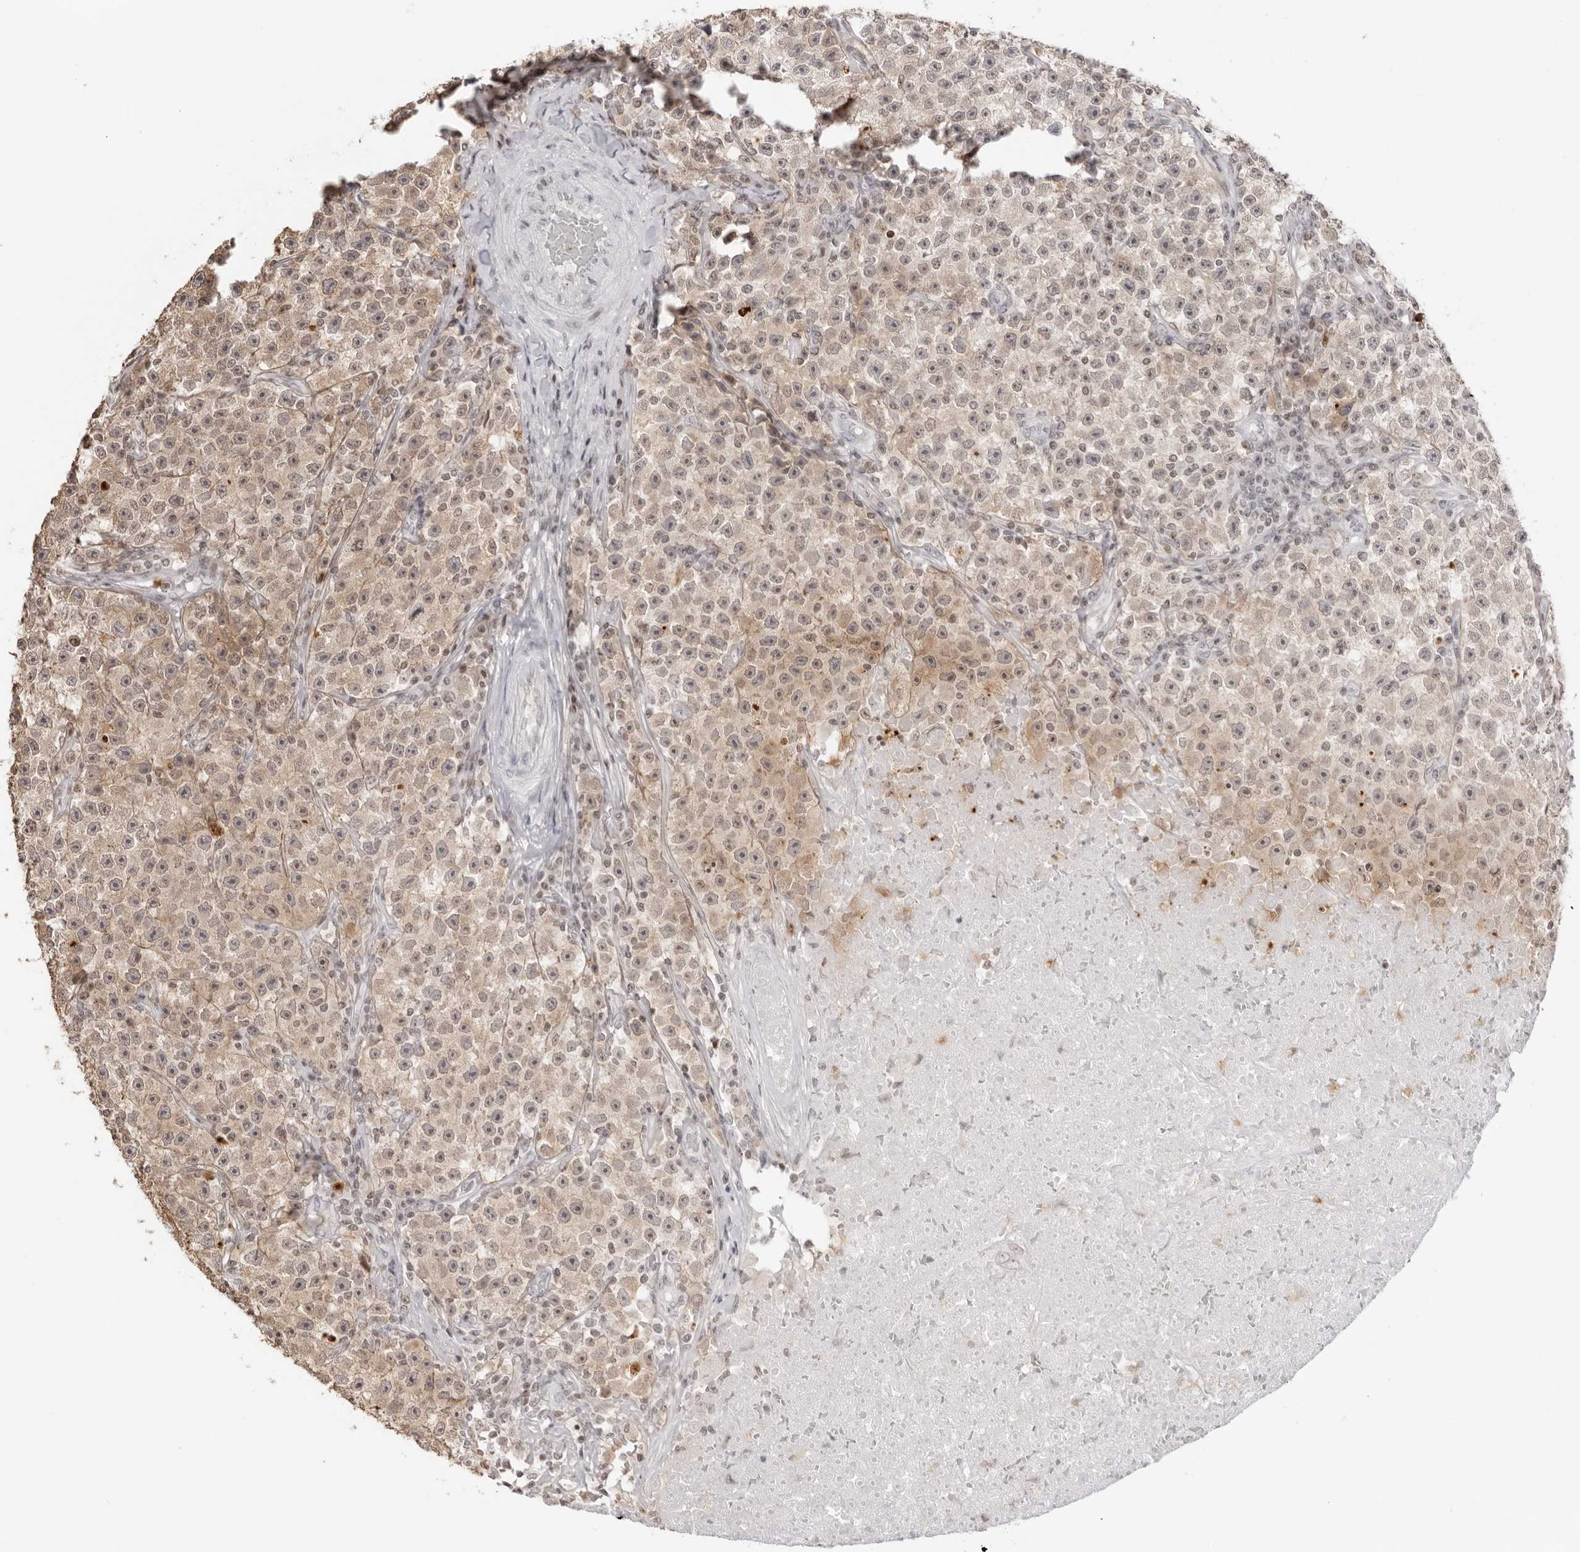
{"staining": {"intensity": "weak", "quantity": ">75%", "location": "cytoplasmic/membranous,nuclear"}, "tissue": "testis cancer", "cell_type": "Tumor cells", "image_type": "cancer", "snomed": [{"axis": "morphology", "description": "Seminoma, NOS"}, {"axis": "topography", "description": "Testis"}], "caption": "Immunohistochemical staining of human seminoma (testis) demonstrates low levels of weak cytoplasmic/membranous and nuclear staining in about >75% of tumor cells.", "gene": "RNF146", "patient": {"sex": "male", "age": 22}}